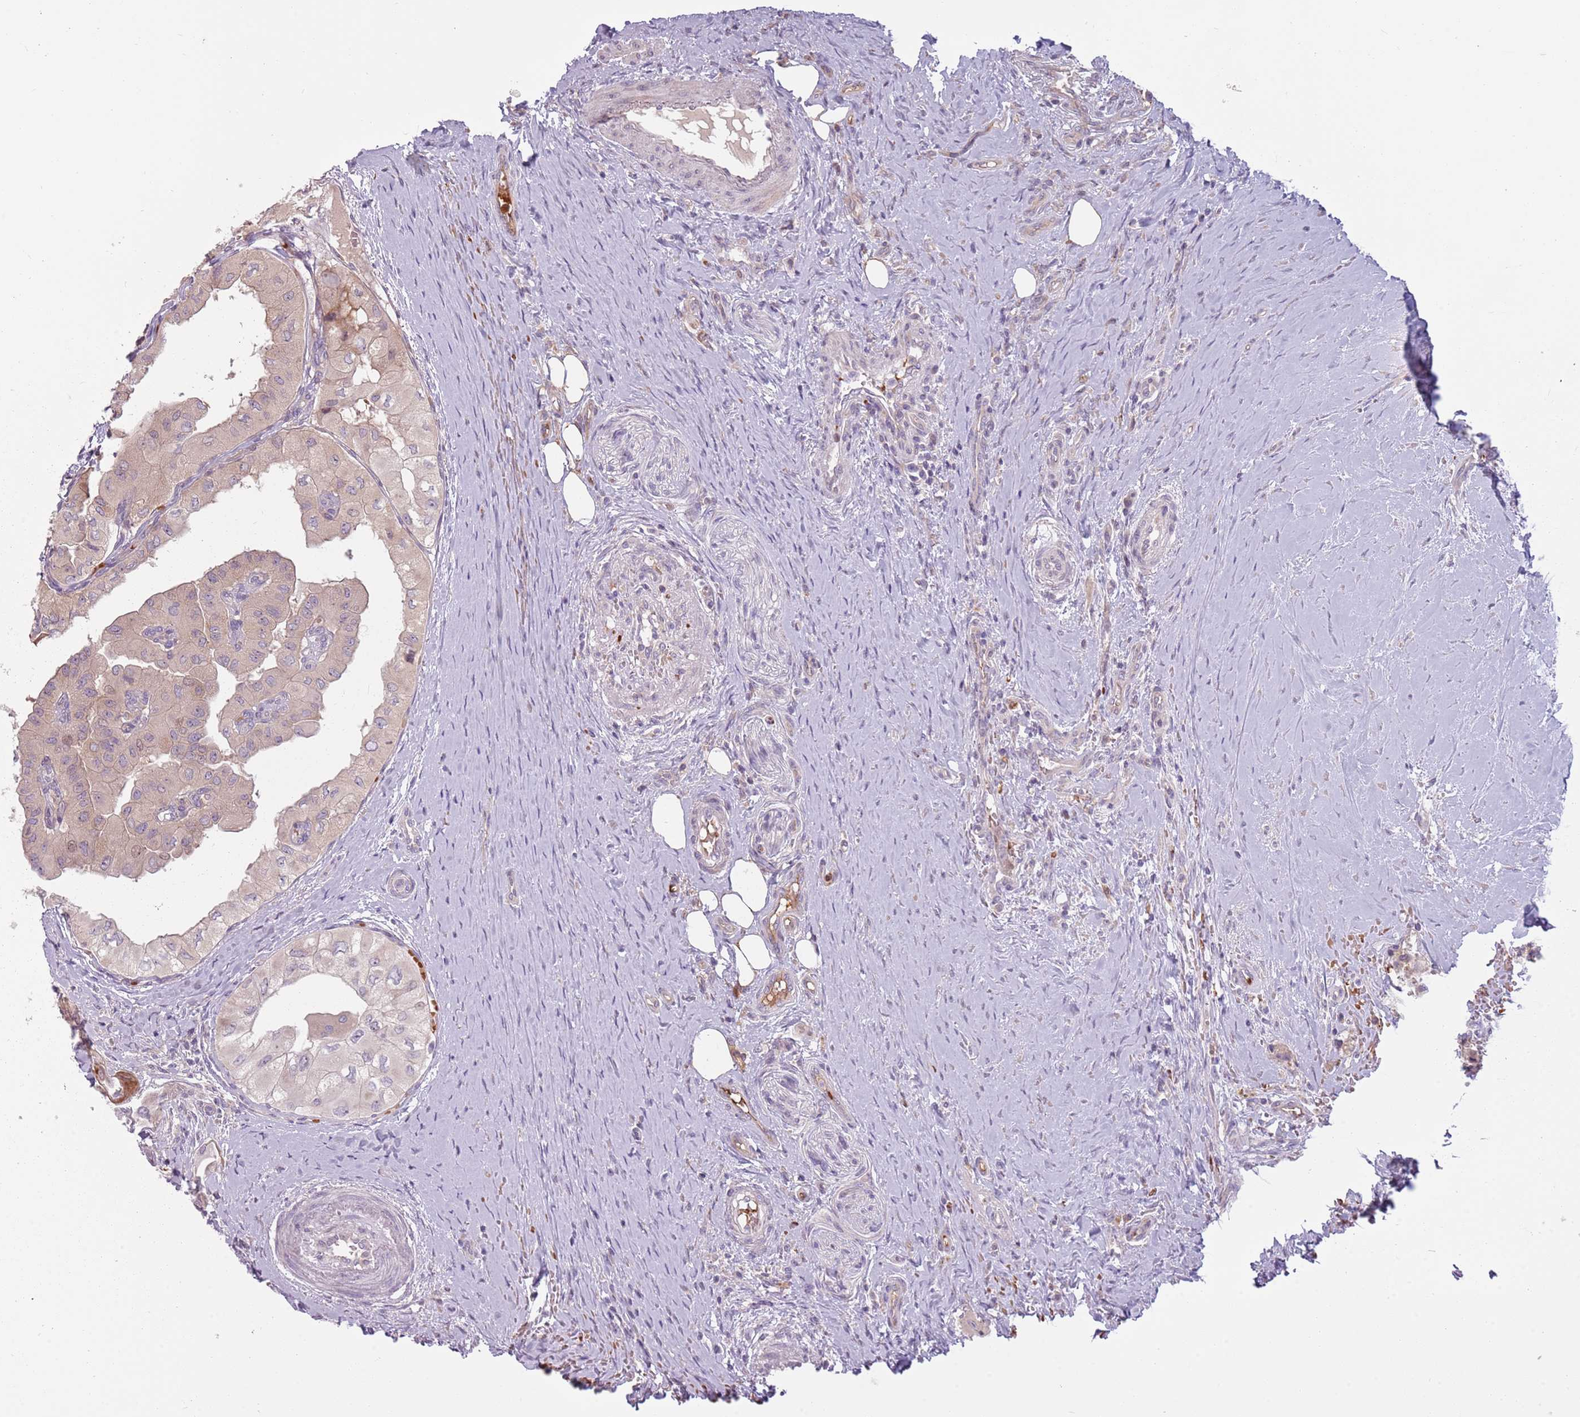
{"staining": {"intensity": "moderate", "quantity": "<25%", "location": "cytoplasmic/membranous,nuclear"}, "tissue": "thyroid cancer", "cell_type": "Tumor cells", "image_type": "cancer", "snomed": [{"axis": "morphology", "description": "Papillary adenocarcinoma, NOS"}, {"axis": "topography", "description": "Thyroid gland"}], "caption": "Thyroid cancer was stained to show a protein in brown. There is low levels of moderate cytoplasmic/membranous and nuclear staining in about <25% of tumor cells. The staining is performed using DAB (3,3'-diaminobenzidine) brown chromogen to label protein expression. The nuclei are counter-stained blue using hematoxylin.", "gene": "HSPA14", "patient": {"sex": "female", "age": 59}}